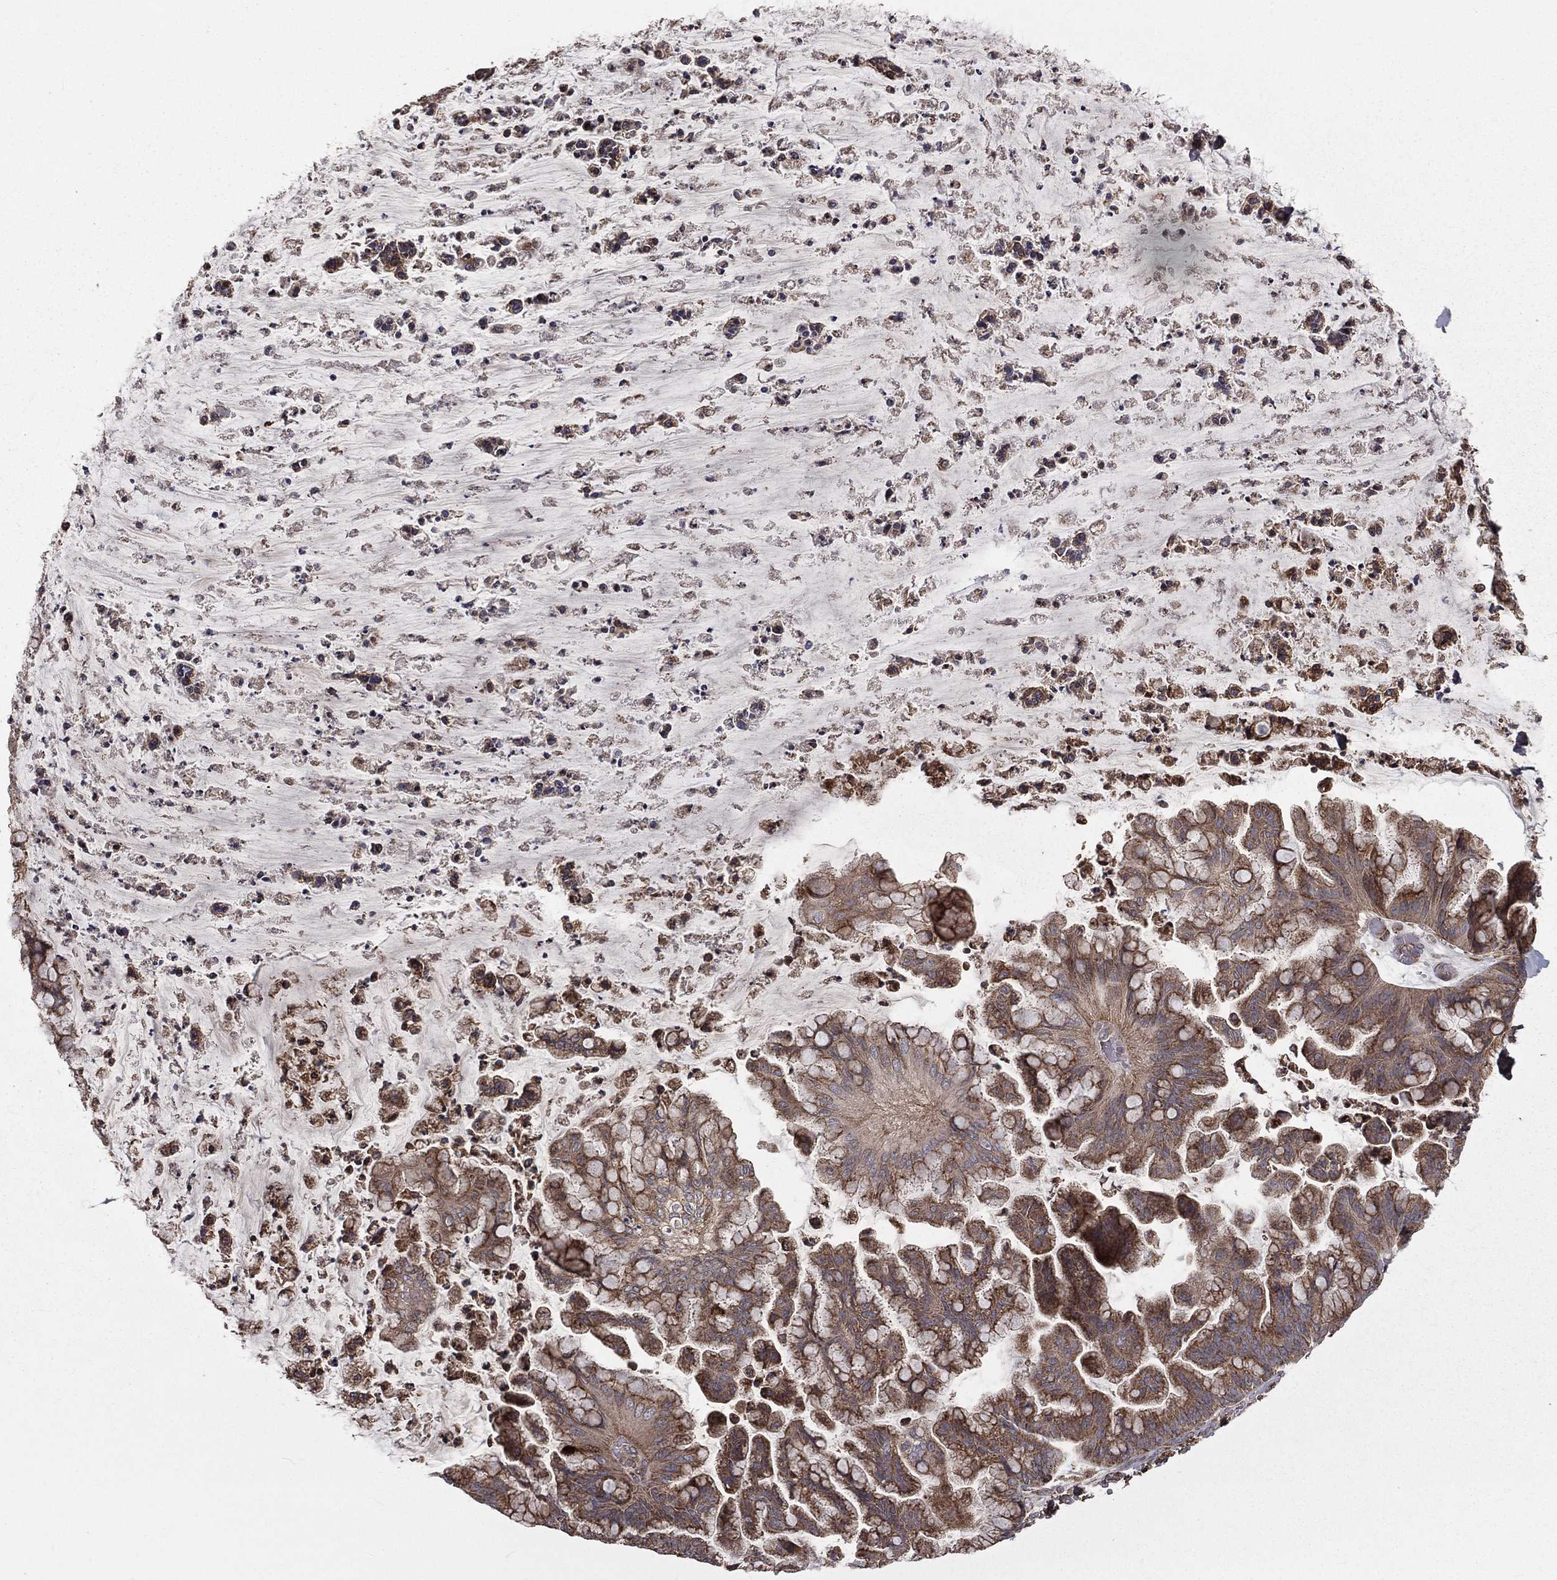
{"staining": {"intensity": "moderate", "quantity": ">75%", "location": "cytoplasmic/membranous"}, "tissue": "ovarian cancer", "cell_type": "Tumor cells", "image_type": "cancer", "snomed": [{"axis": "morphology", "description": "Cystadenocarcinoma, mucinous, NOS"}, {"axis": "topography", "description": "Ovary"}], "caption": "Ovarian cancer (mucinous cystadenocarcinoma) tissue exhibits moderate cytoplasmic/membranous expression in about >75% of tumor cells", "gene": "OLFML1", "patient": {"sex": "female", "age": 67}}